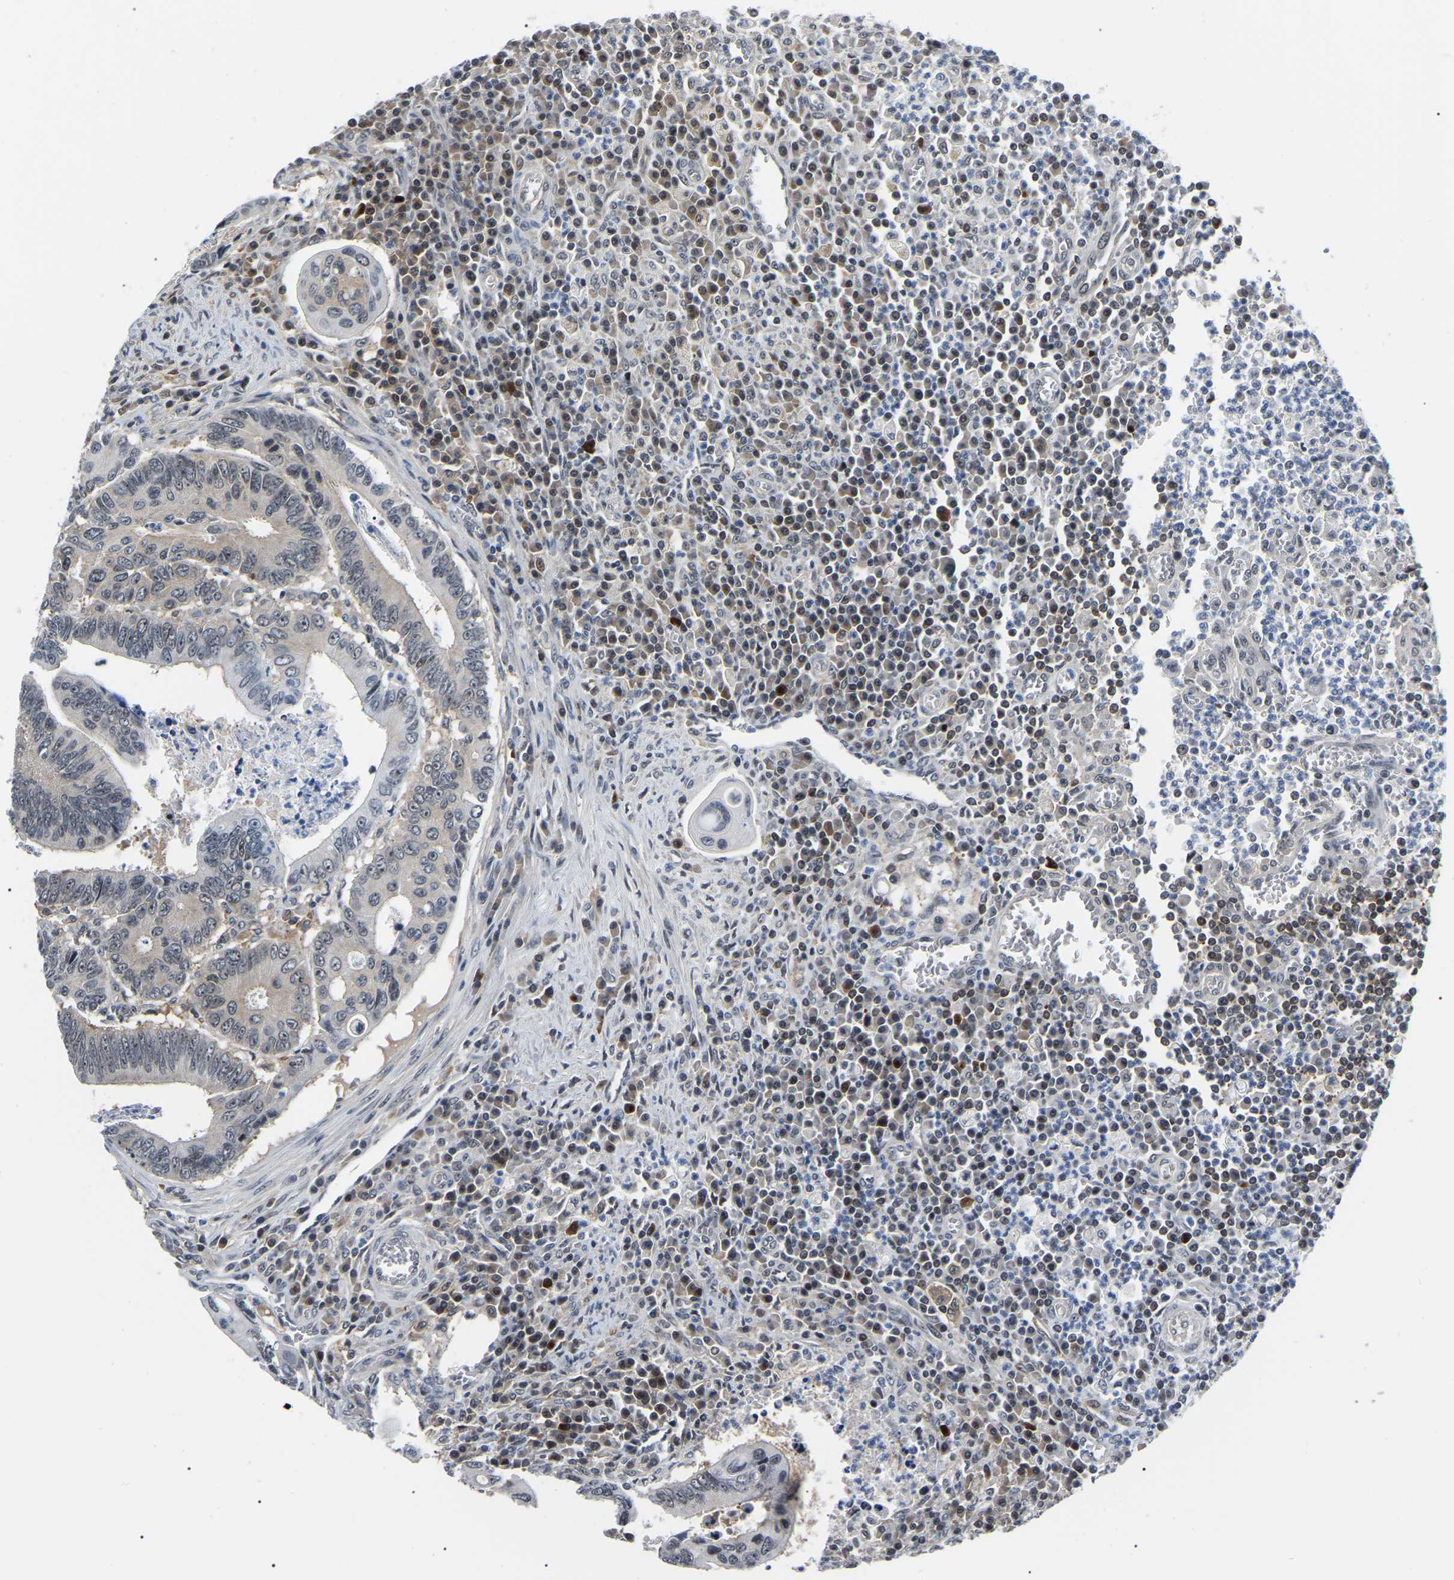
{"staining": {"intensity": "moderate", "quantity": "25%-75%", "location": "nuclear"}, "tissue": "colorectal cancer", "cell_type": "Tumor cells", "image_type": "cancer", "snomed": [{"axis": "morphology", "description": "Inflammation, NOS"}, {"axis": "morphology", "description": "Adenocarcinoma, NOS"}, {"axis": "topography", "description": "Colon"}], "caption": "Immunohistochemistry photomicrograph of colorectal adenocarcinoma stained for a protein (brown), which demonstrates medium levels of moderate nuclear staining in approximately 25%-75% of tumor cells.", "gene": "RRP1B", "patient": {"sex": "male", "age": 72}}